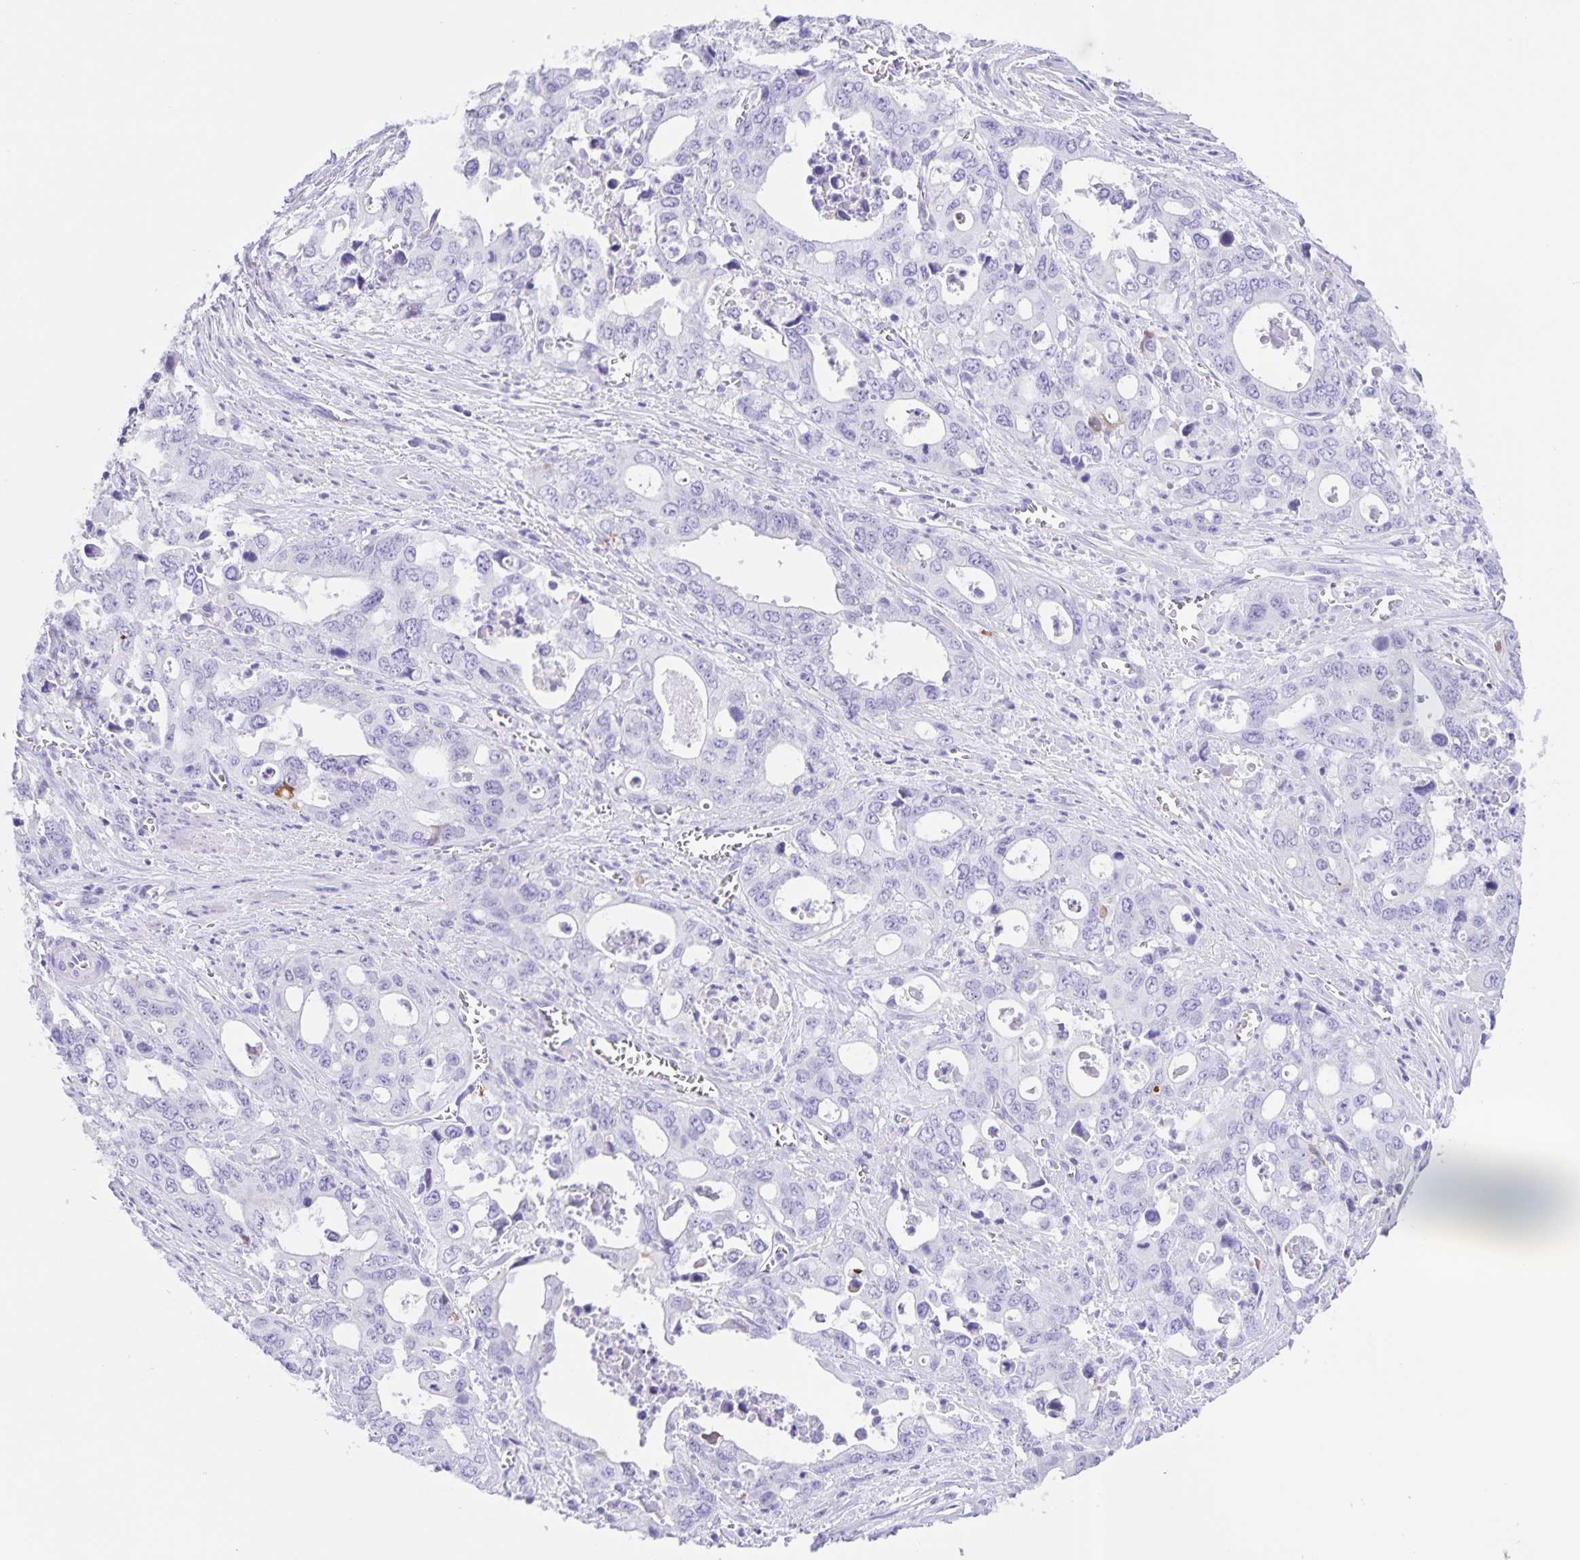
{"staining": {"intensity": "negative", "quantity": "none", "location": "none"}, "tissue": "stomach cancer", "cell_type": "Tumor cells", "image_type": "cancer", "snomed": [{"axis": "morphology", "description": "Adenocarcinoma, NOS"}, {"axis": "topography", "description": "Stomach, upper"}], "caption": "Photomicrograph shows no protein expression in tumor cells of adenocarcinoma (stomach) tissue.", "gene": "TGIF2LX", "patient": {"sex": "male", "age": 74}}